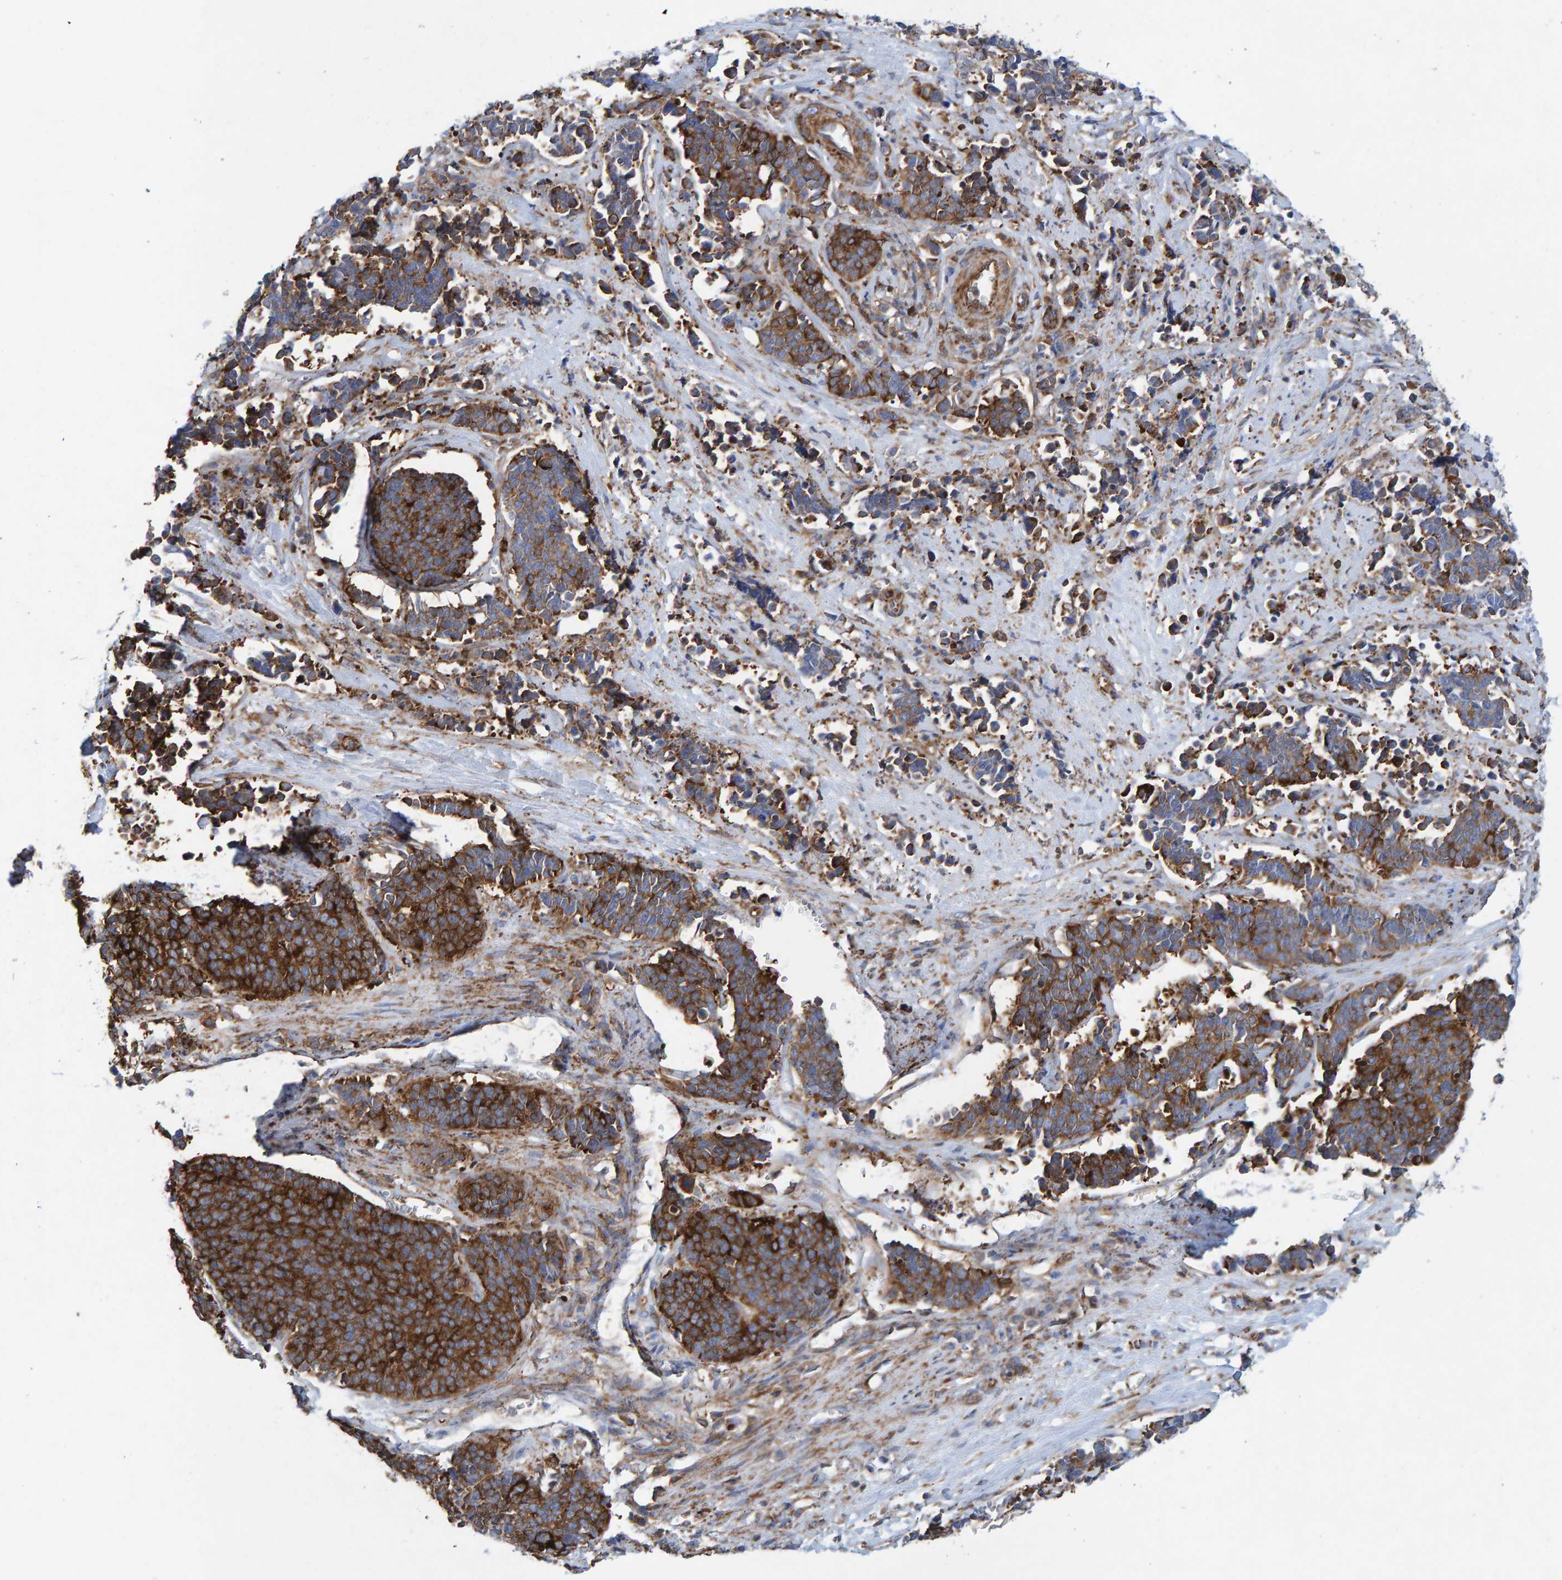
{"staining": {"intensity": "strong", "quantity": ">75%", "location": "cytoplasmic/membranous"}, "tissue": "cervical cancer", "cell_type": "Tumor cells", "image_type": "cancer", "snomed": [{"axis": "morphology", "description": "Squamous cell carcinoma, NOS"}, {"axis": "topography", "description": "Cervix"}], "caption": "A histopathology image showing strong cytoplasmic/membranous expression in about >75% of tumor cells in cervical cancer, as visualized by brown immunohistochemical staining.", "gene": "MVP", "patient": {"sex": "female", "age": 35}}